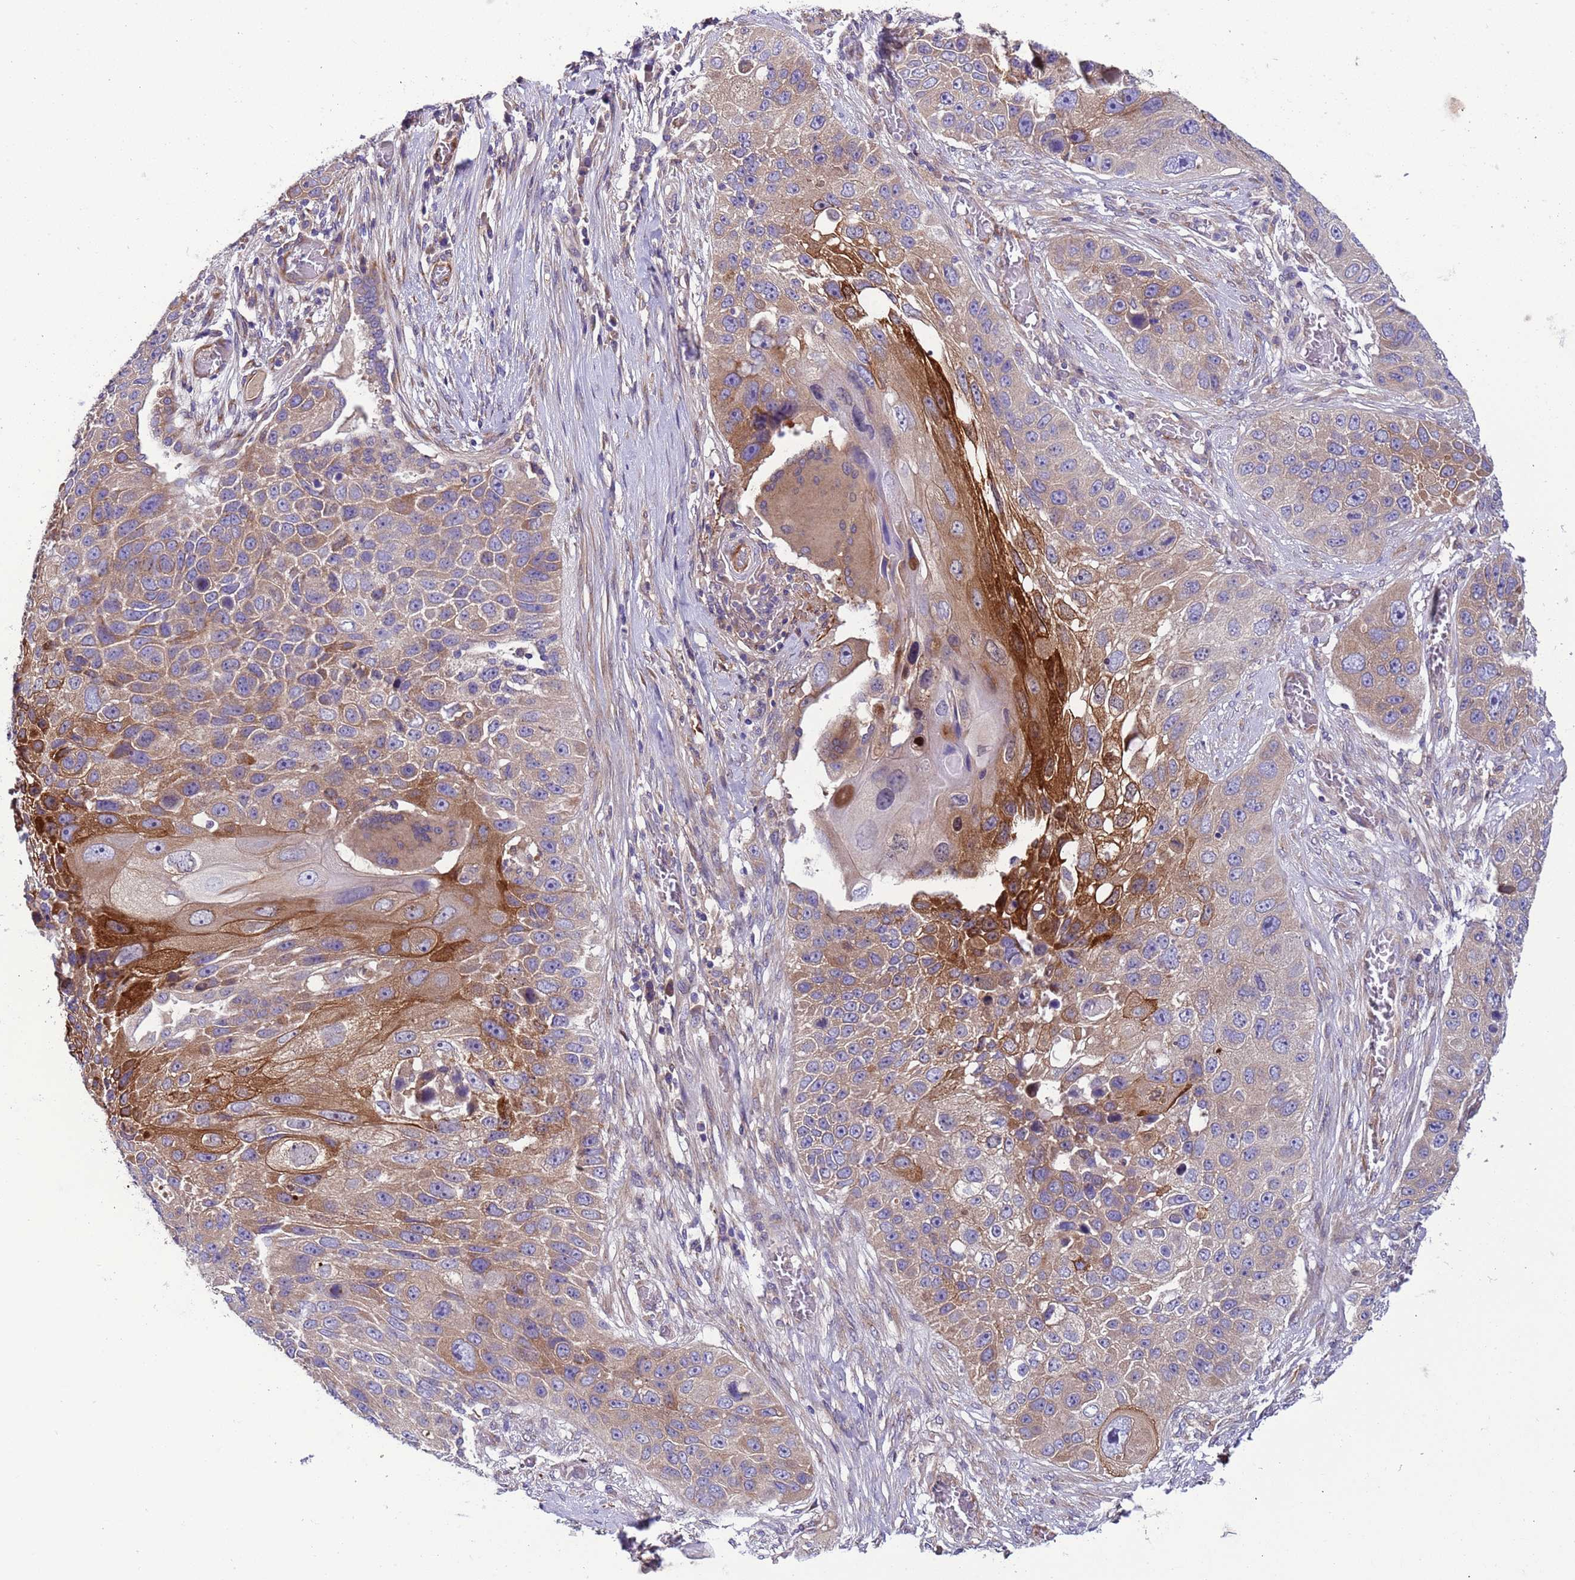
{"staining": {"intensity": "moderate", "quantity": "25%-75%", "location": "cytoplasmic/membranous"}, "tissue": "lung cancer", "cell_type": "Tumor cells", "image_type": "cancer", "snomed": [{"axis": "morphology", "description": "Adenocarcinoma, NOS"}, {"axis": "topography", "description": "Lung"}], "caption": "Immunohistochemical staining of human lung adenocarcinoma shows medium levels of moderate cytoplasmic/membranous positivity in about 25%-75% of tumor cells. Using DAB (3,3'-diaminobenzidine) (brown) and hematoxylin (blue) stains, captured at high magnification using brightfield microscopy.", "gene": "PAQR7", "patient": {"sex": "male", "age": 64}}